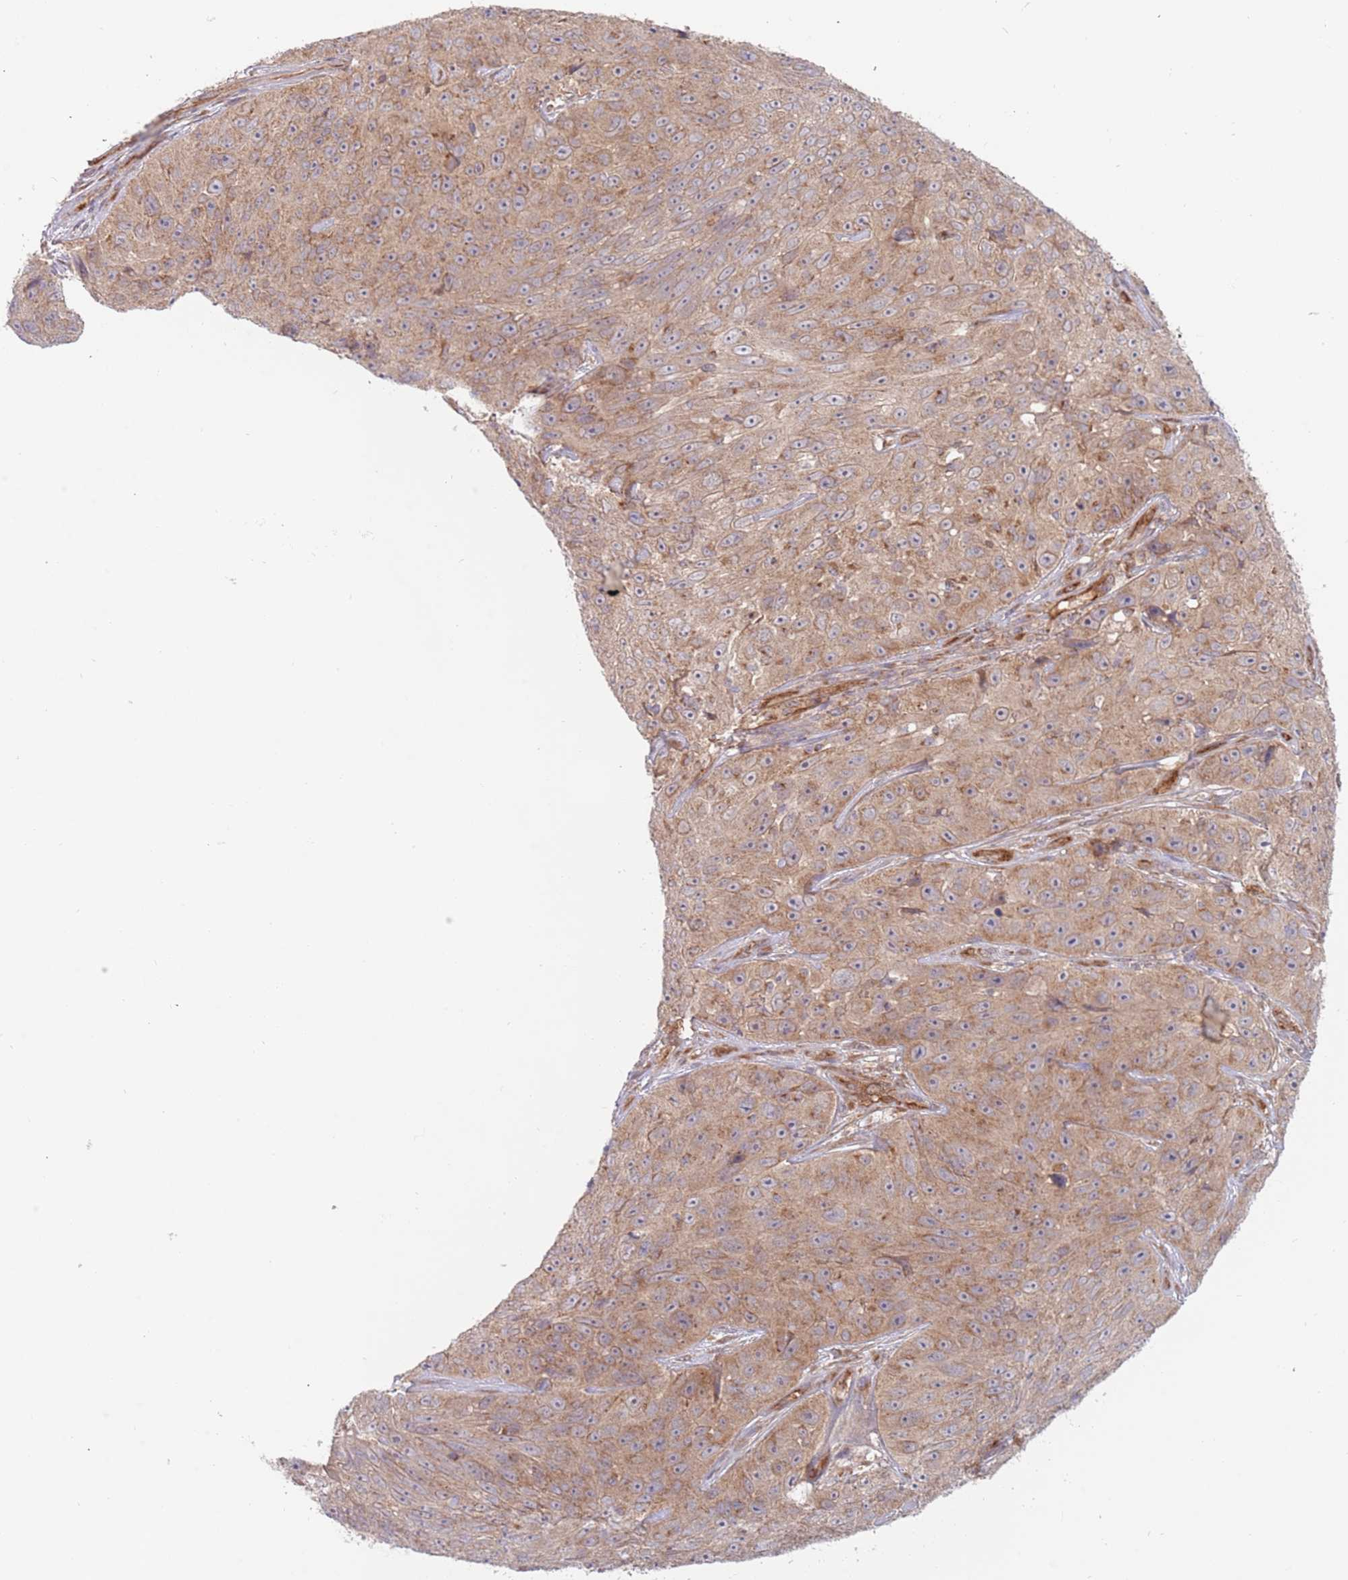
{"staining": {"intensity": "moderate", "quantity": ">75%", "location": "cytoplasmic/membranous"}, "tissue": "skin cancer", "cell_type": "Tumor cells", "image_type": "cancer", "snomed": [{"axis": "morphology", "description": "Squamous cell carcinoma, NOS"}, {"axis": "topography", "description": "Skin"}], "caption": "Protein expression by immunohistochemistry (IHC) displays moderate cytoplasmic/membranous positivity in approximately >75% of tumor cells in skin cancer. Using DAB (brown) and hematoxylin (blue) stains, captured at high magnification using brightfield microscopy.", "gene": "GUK1", "patient": {"sex": "female", "age": 87}}